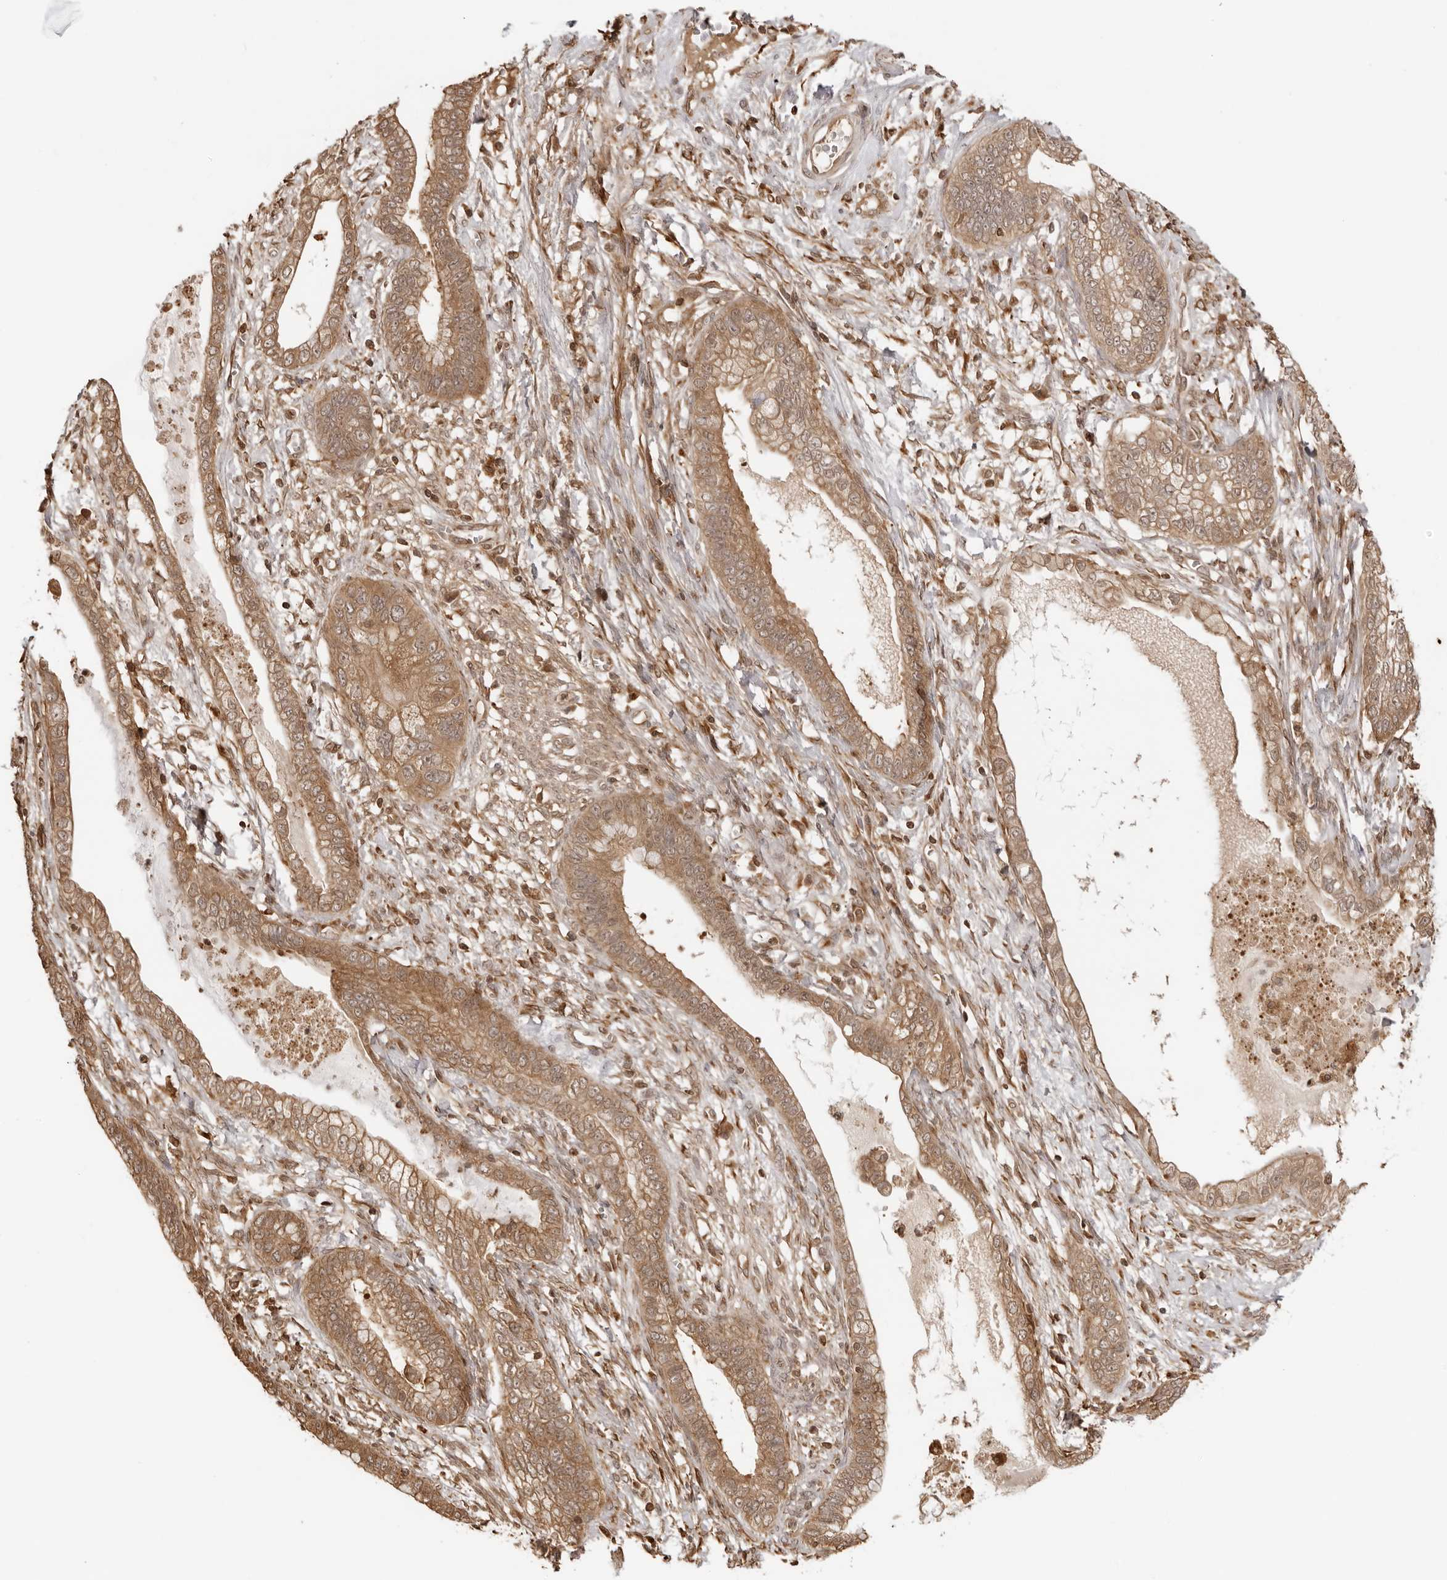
{"staining": {"intensity": "moderate", "quantity": ">75%", "location": "cytoplasmic/membranous,nuclear"}, "tissue": "cervical cancer", "cell_type": "Tumor cells", "image_type": "cancer", "snomed": [{"axis": "morphology", "description": "Adenocarcinoma, NOS"}, {"axis": "topography", "description": "Cervix"}], "caption": "An immunohistochemistry photomicrograph of tumor tissue is shown. Protein staining in brown highlights moderate cytoplasmic/membranous and nuclear positivity in cervical adenocarcinoma within tumor cells.", "gene": "IKBKE", "patient": {"sex": "female", "age": 44}}